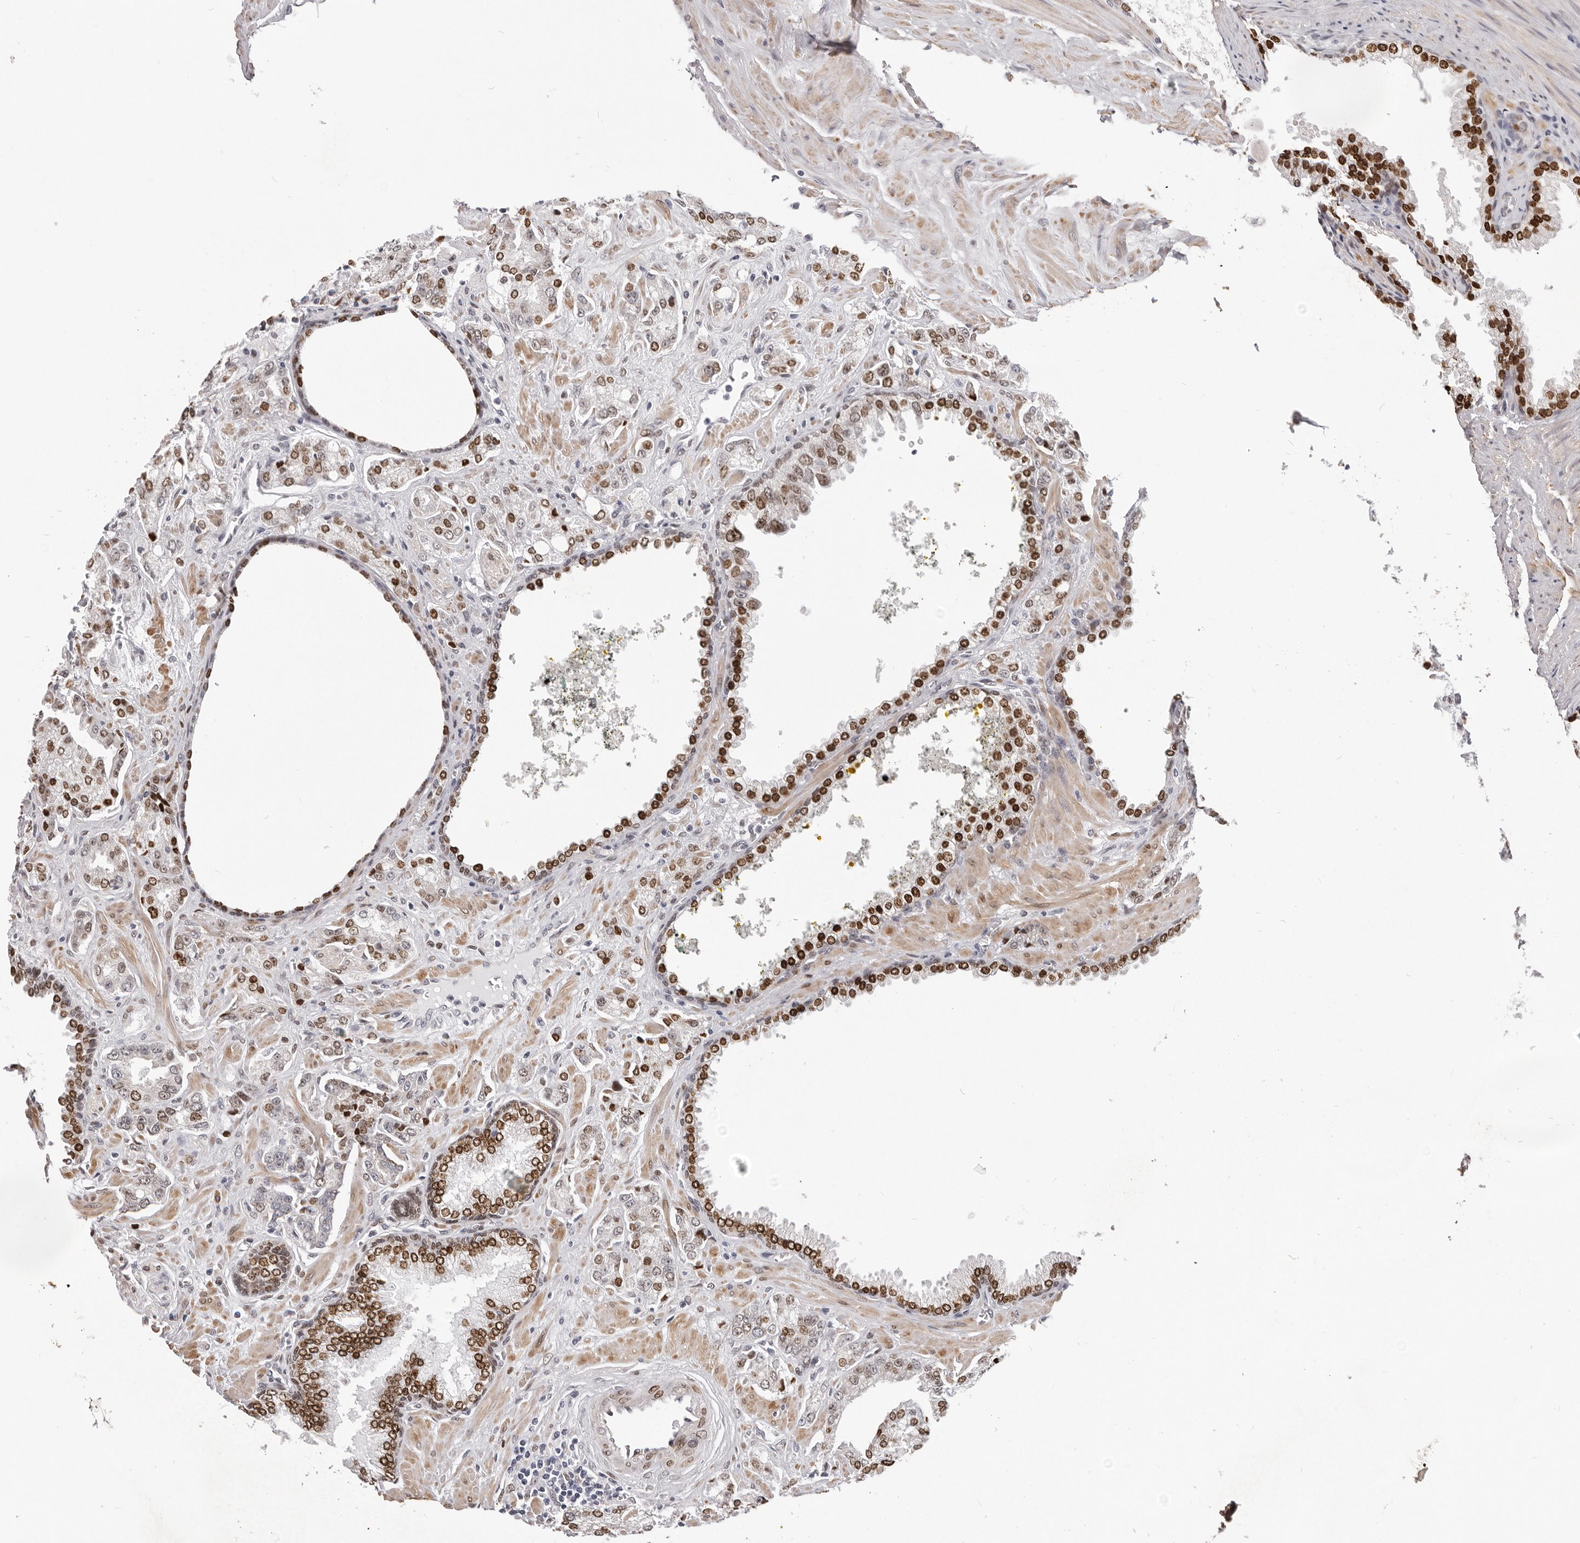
{"staining": {"intensity": "moderate", "quantity": ">75%", "location": "nuclear"}, "tissue": "prostate cancer", "cell_type": "Tumor cells", "image_type": "cancer", "snomed": [{"axis": "morphology", "description": "Adenocarcinoma, High grade"}, {"axis": "topography", "description": "Prostate"}], "caption": "Protein expression analysis of adenocarcinoma (high-grade) (prostate) exhibits moderate nuclear staining in about >75% of tumor cells.", "gene": "SRP19", "patient": {"sex": "male", "age": 67}}